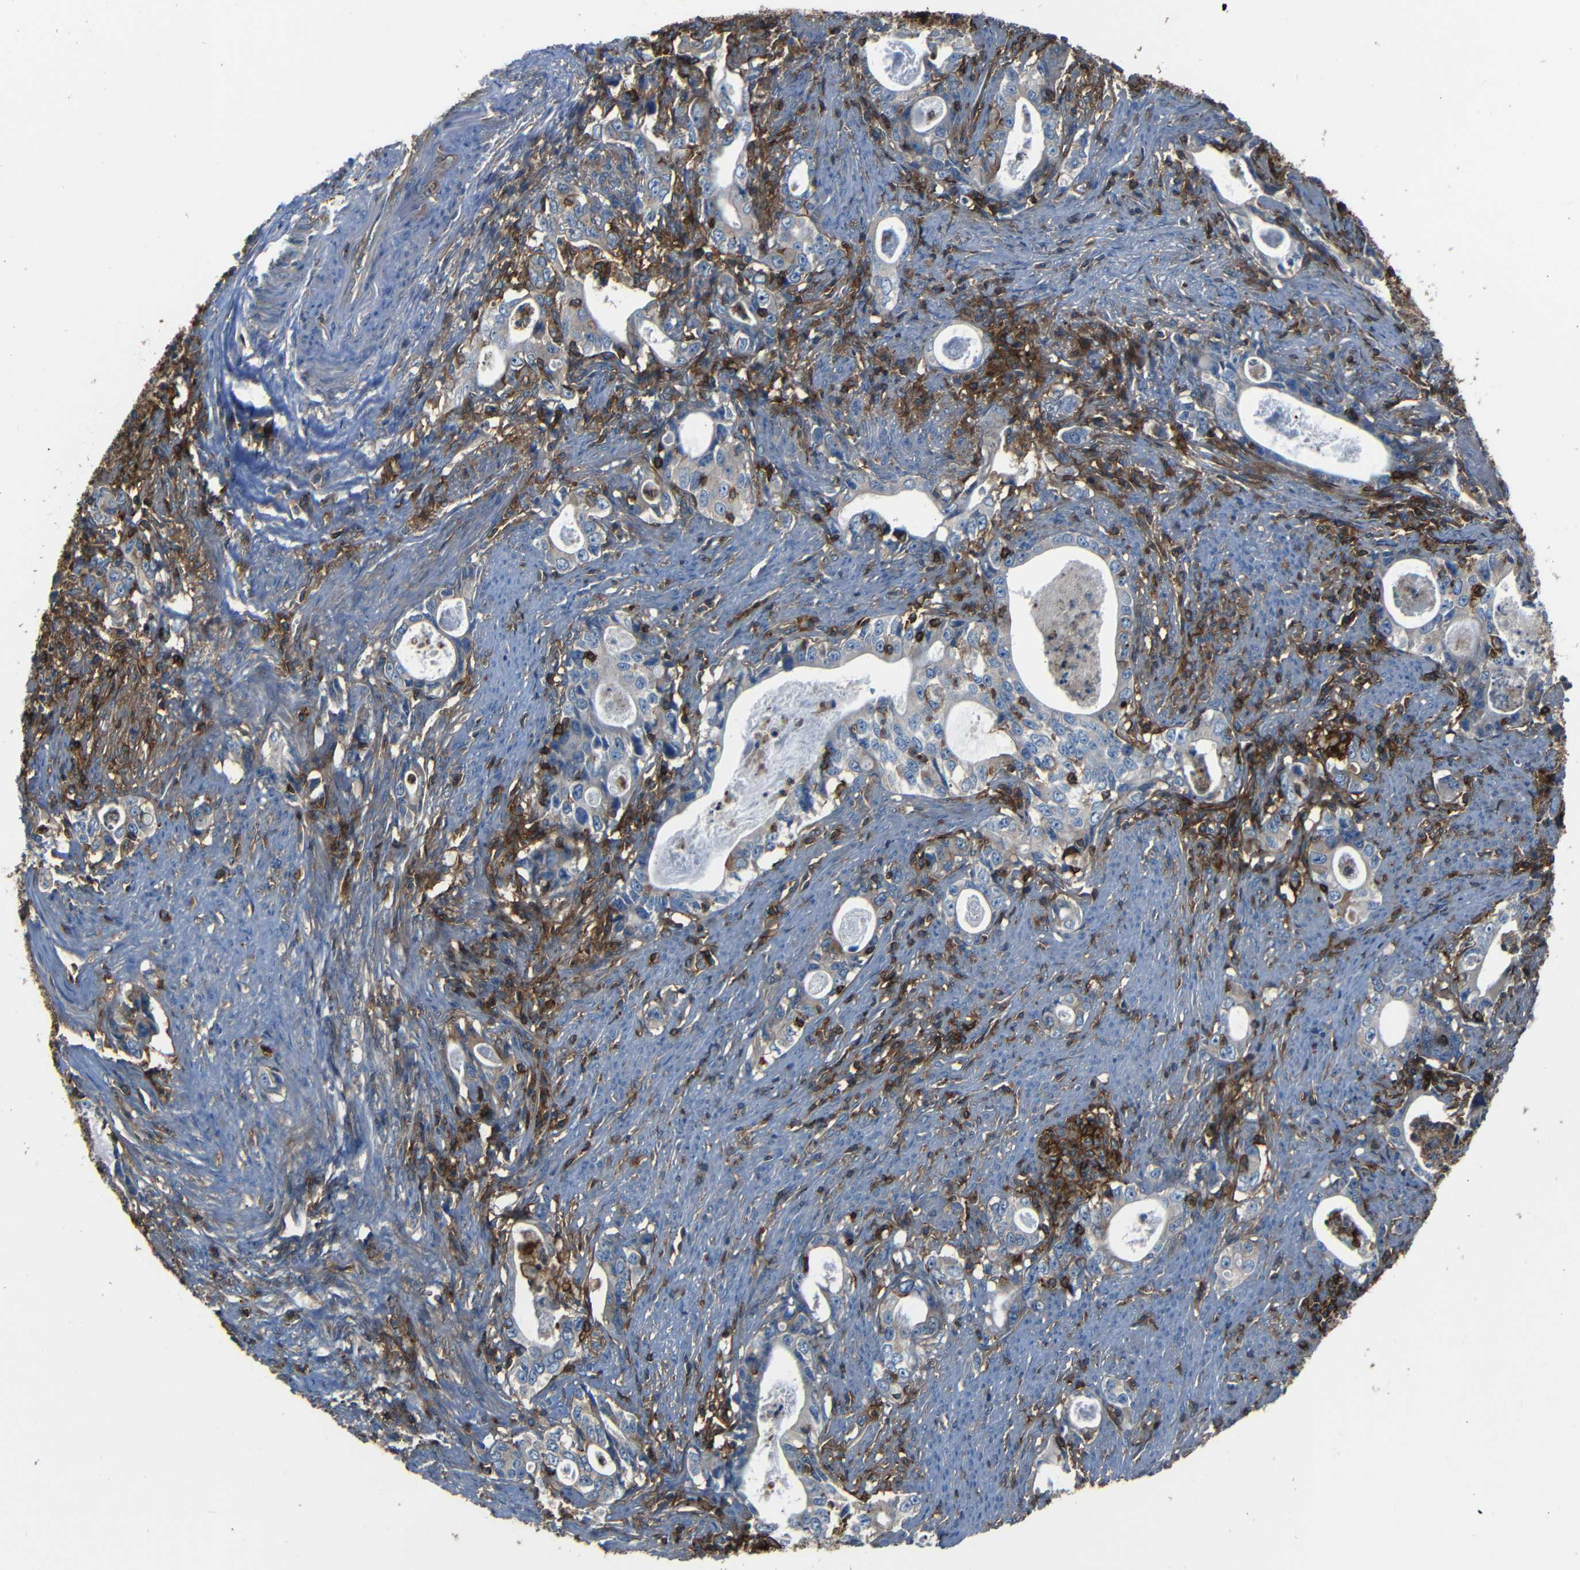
{"staining": {"intensity": "negative", "quantity": "none", "location": "none"}, "tissue": "stomach cancer", "cell_type": "Tumor cells", "image_type": "cancer", "snomed": [{"axis": "morphology", "description": "Adenocarcinoma, NOS"}, {"axis": "topography", "description": "Stomach, lower"}], "caption": "High power microscopy photomicrograph of an immunohistochemistry histopathology image of stomach adenocarcinoma, revealing no significant expression in tumor cells.", "gene": "ADGRE5", "patient": {"sex": "female", "age": 72}}